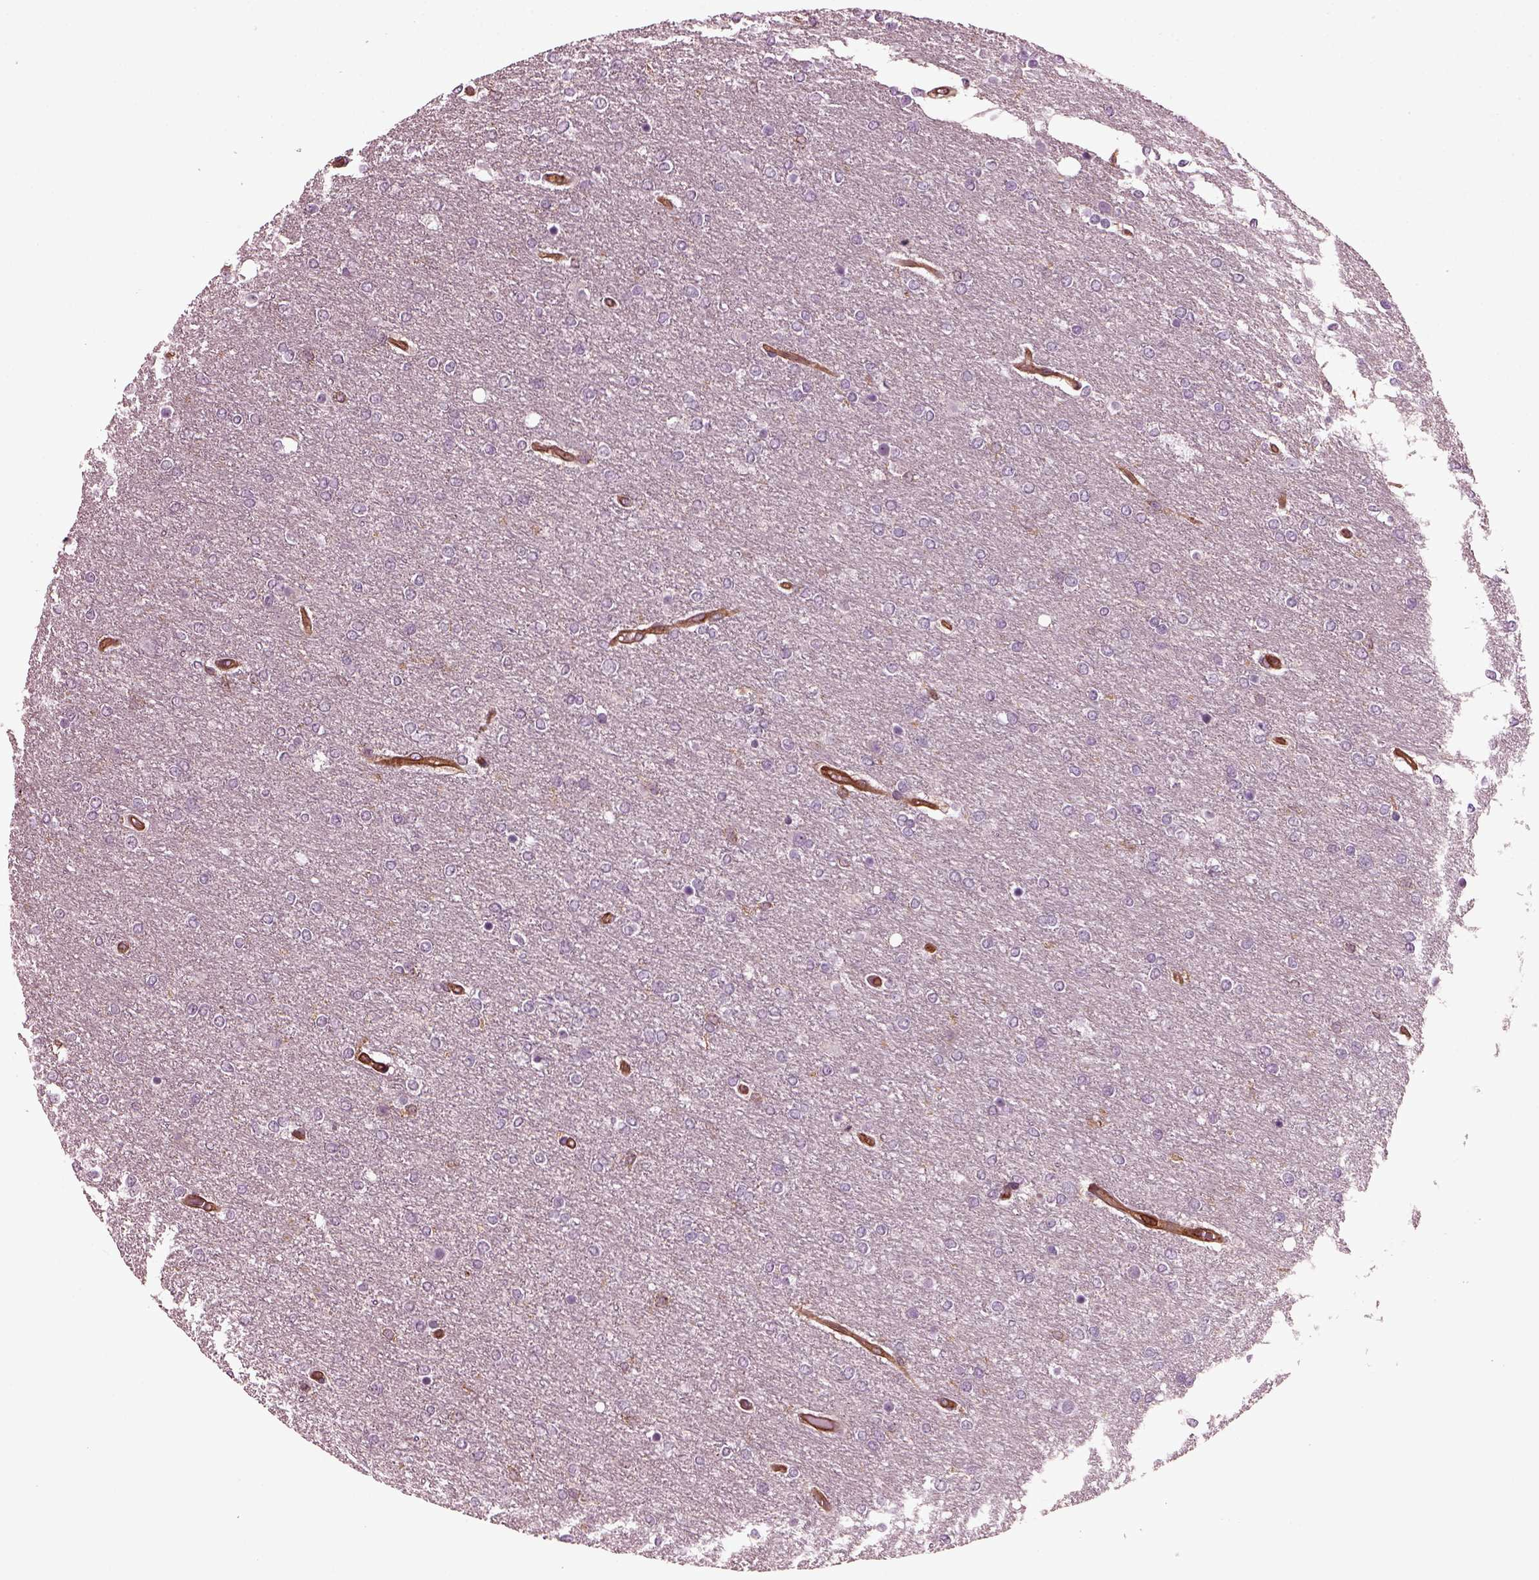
{"staining": {"intensity": "negative", "quantity": "none", "location": "none"}, "tissue": "glioma", "cell_type": "Tumor cells", "image_type": "cancer", "snomed": [{"axis": "morphology", "description": "Glioma, malignant, High grade"}, {"axis": "topography", "description": "Brain"}], "caption": "Glioma was stained to show a protein in brown. There is no significant staining in tumor cells. (Brightfield microscopy of DAB (3,3'-diaminobenzidine) immunohistochemistry at high magnification).", "gene": "MYL6", "patient": {"sex": "female", "age": 61}}